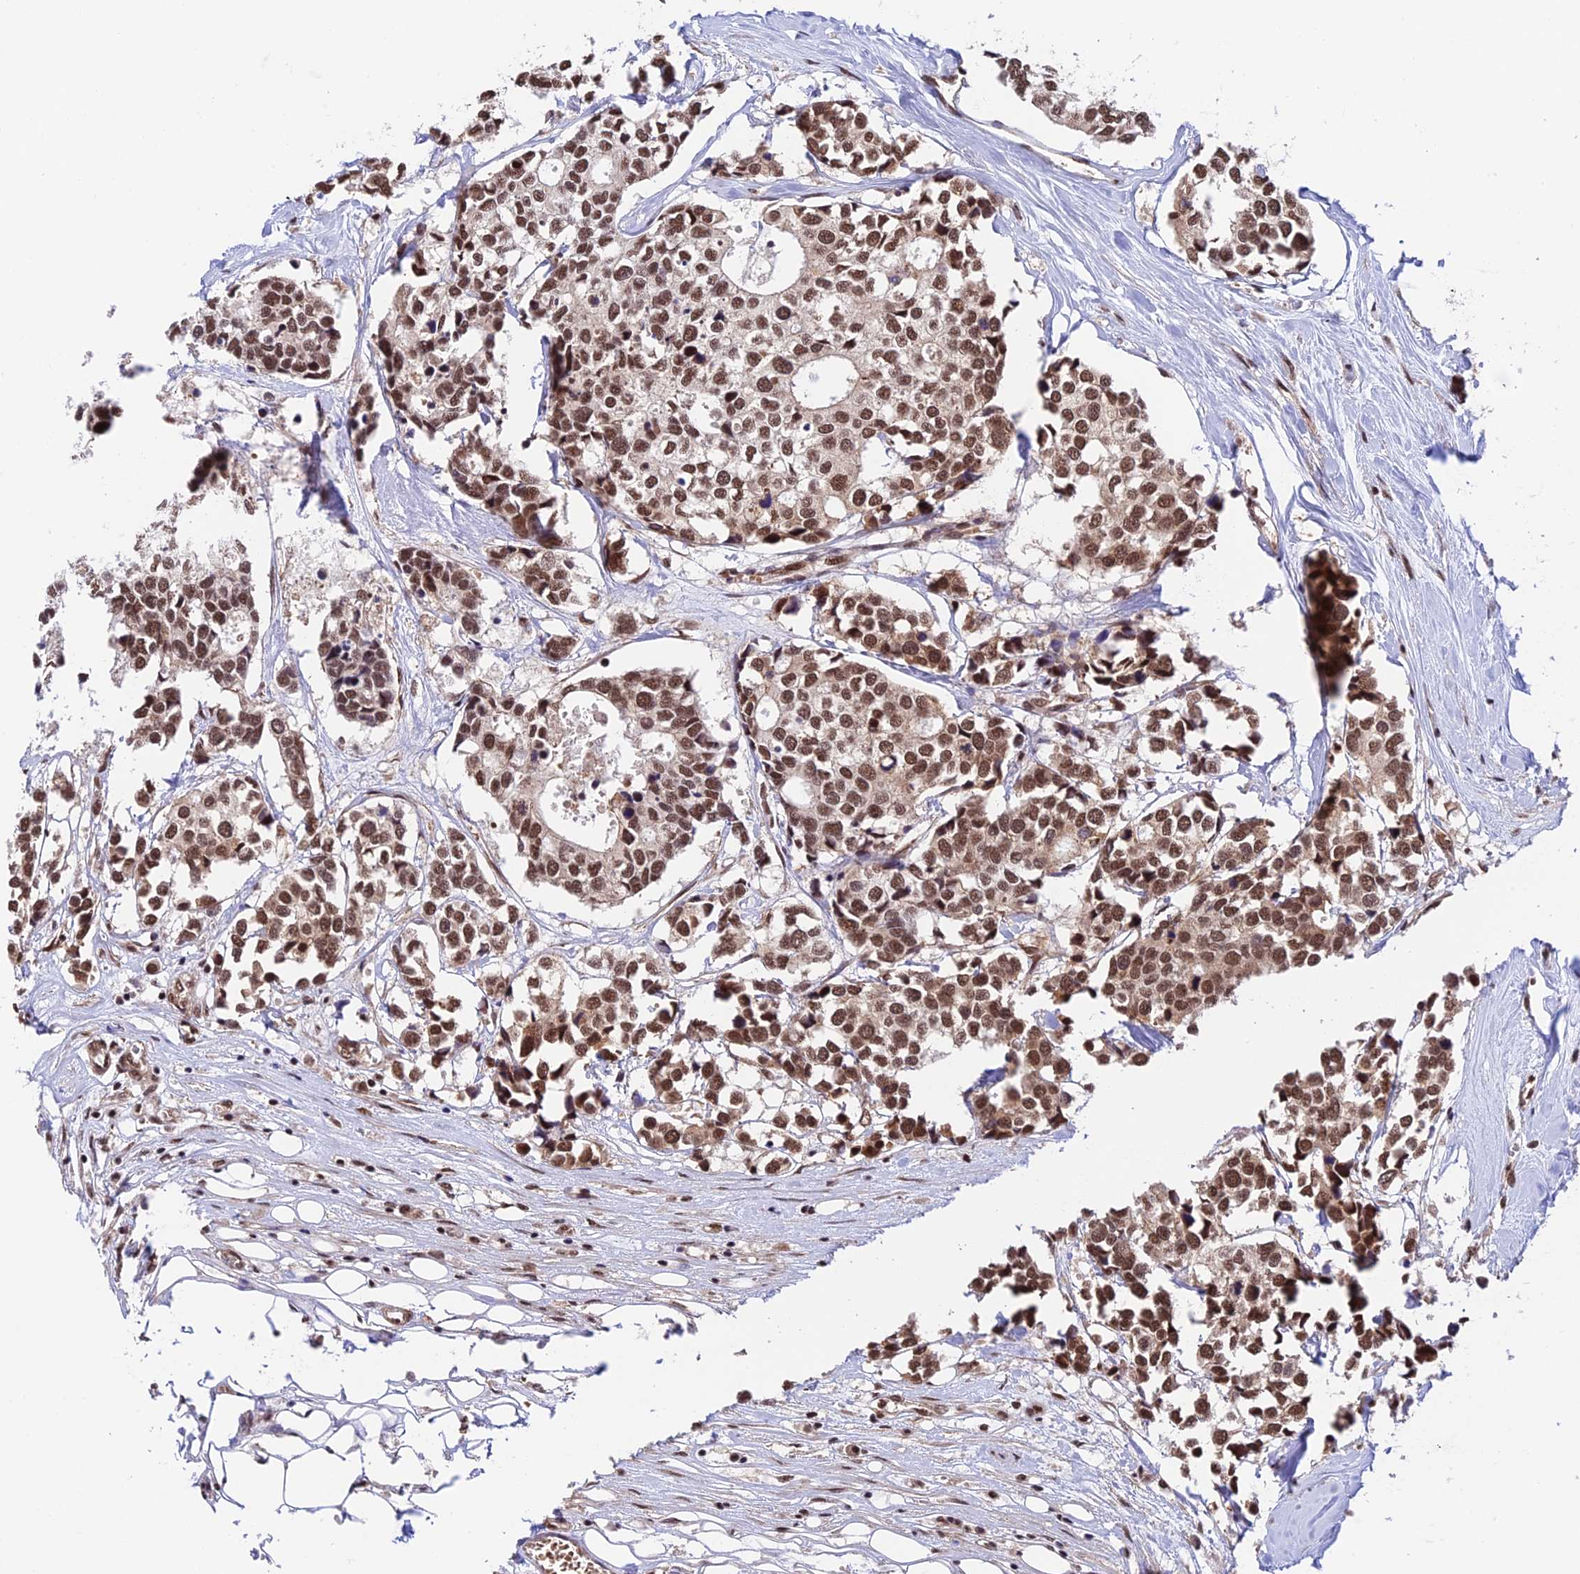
{"staining": {"intensity": "strong", "quantity": ">75%", "location": "nuclear"}, "tissue": "breast cancer", "cell_type": "Tumor cells", "image_type": "cancer", "snomed": [{"axis": "morphology", "description": "Duct carcinoma"}, {"axis": "topography", "description": "Breast"}], "caption": "DAB immunohistochemical staining of infiltrating ductal carcinoma (breast) reveals strong nuclear protein positivity in approximately >75% of tumor cells.", "gene": "RBM42", "patient": {"sex": "female", "age": 83}}